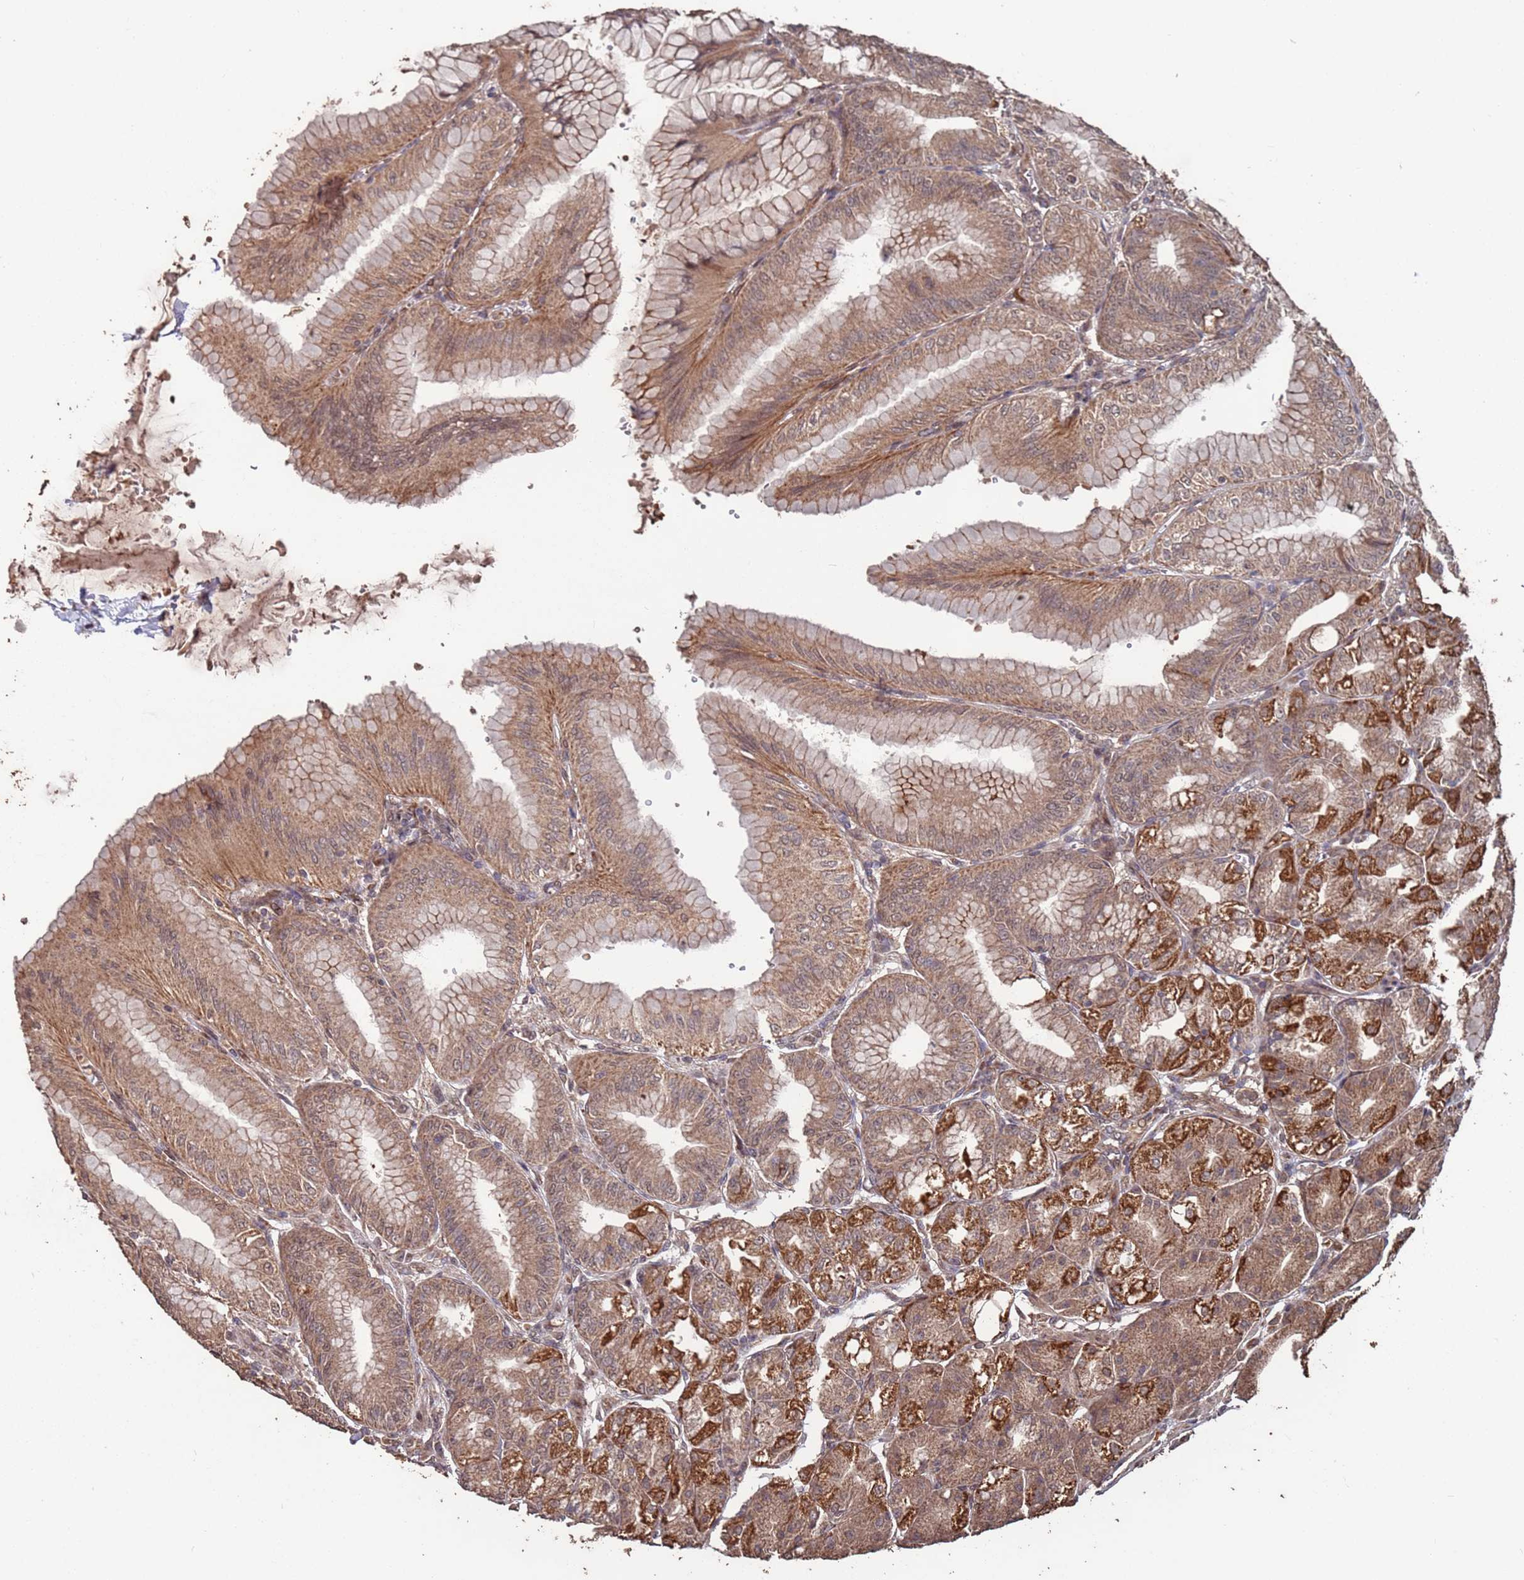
{"staining": {"intensity": "moderate", "quantity": ">75%", "location": "cytoplasmic/membranous"}, "tissue": "stomach", "cell_type": "Glandular cells", "image_type": "normal", "snomed": [{"axis": "morphology", "description": "Normal tissue, NOS"}, {"axis": "topography", "description": "Stomach, lower"}], "caption": "Protein staining demonstrates moderate cytoplasmic/membranous staining in about >75% of glandular cells in unremarkable stomach. (DAB IHC with brightfield microscopy, high magnification).", "gene": "PRR7", "patient": {"sex": "male", "age": 71}}